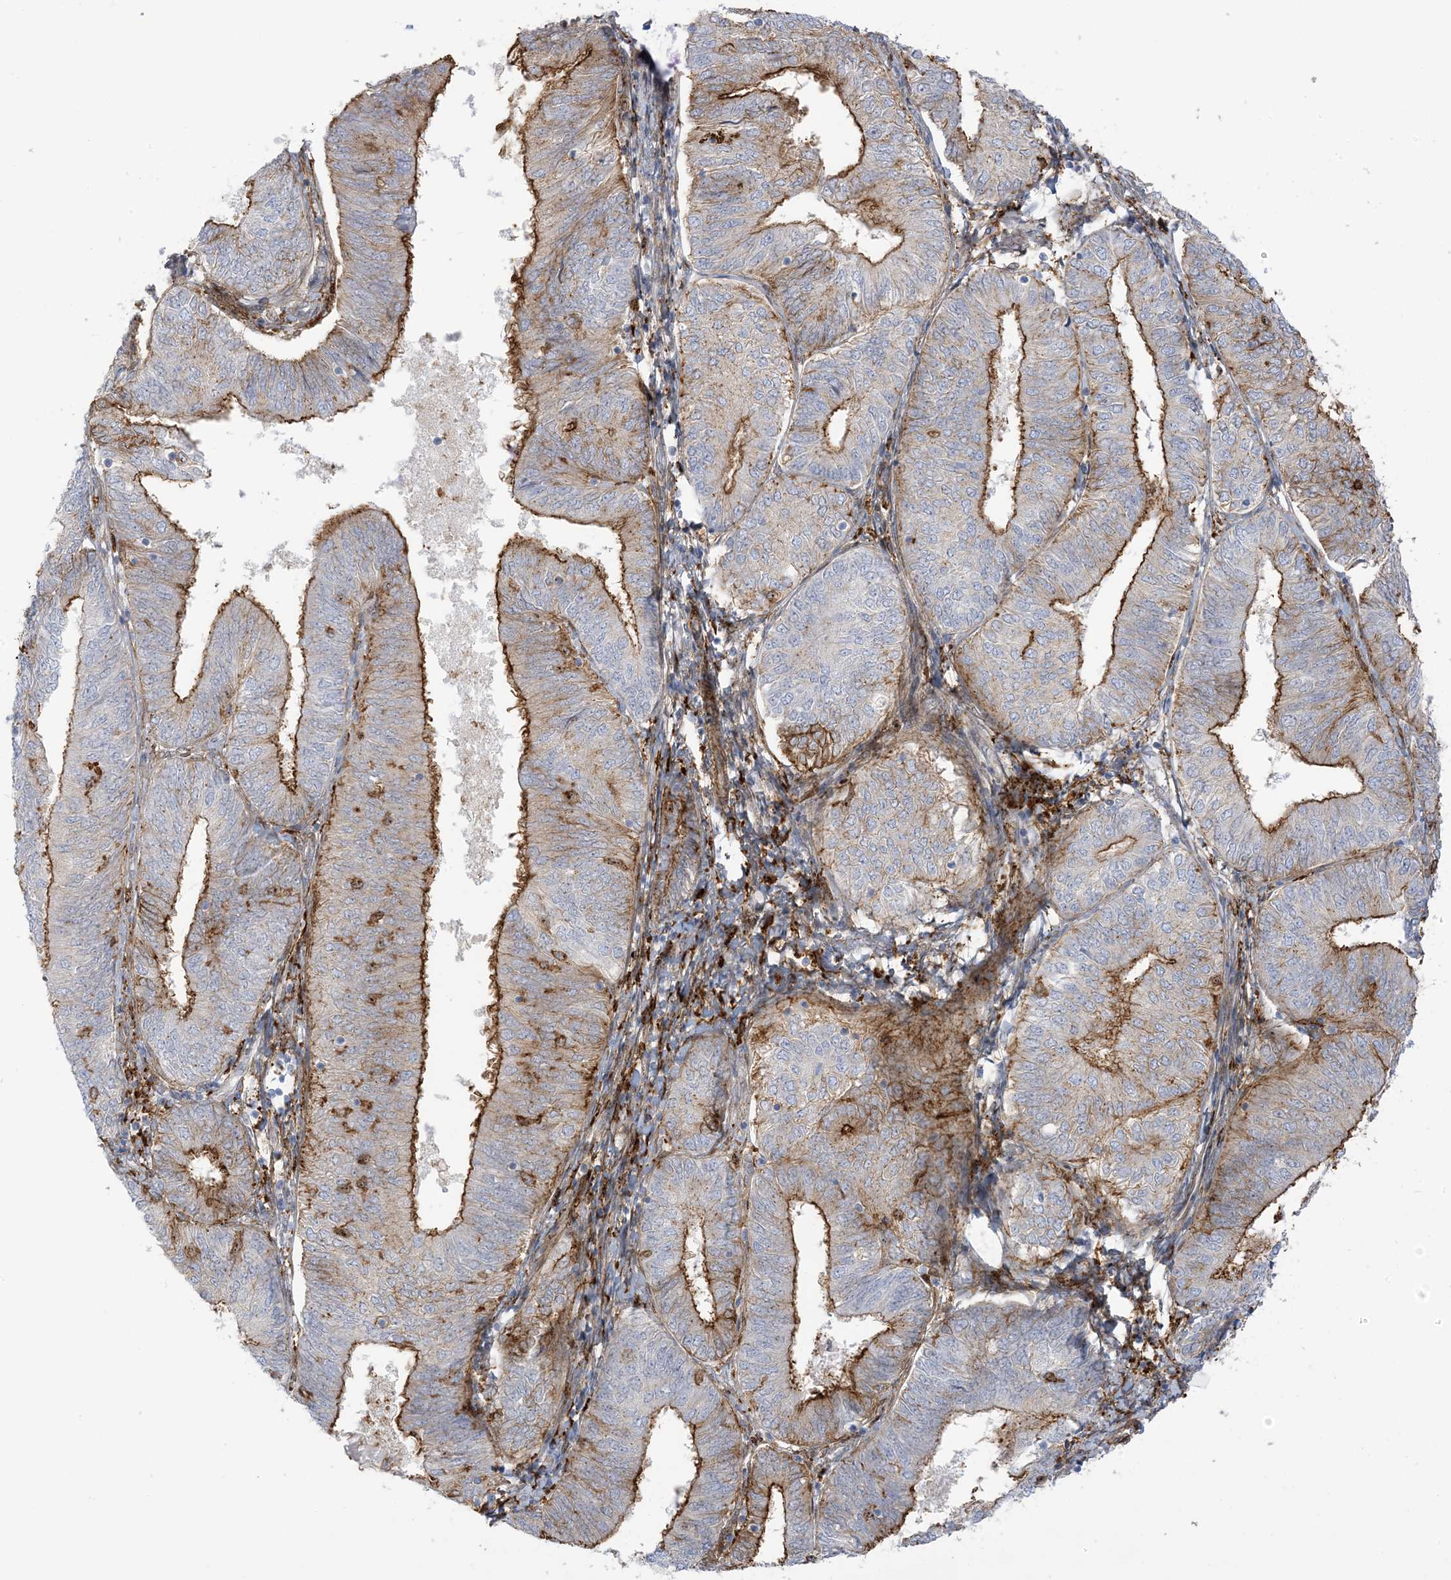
{"staining": {"intensity": "strong", "quantity": "25%-75%", "location": "cytoplasmic/membranous"}, "tissue": "endometrial cancer", "cell_type": "Tumor cells", "image_type": "cancer", "snomed": [{"axis": "morphology", "description": "Adenocarcinoma, NOS"}, {"axis": "topography", "description": "Endometrium"}], "caption": "Endometrial cancer stained for a protein (brown) exhibits strong cytoplasmic/membranous positive staining in approximately 25%-75% of tumor cells.", "gene": "ICMT", "patient": {"sex": "female", "age": 58}}